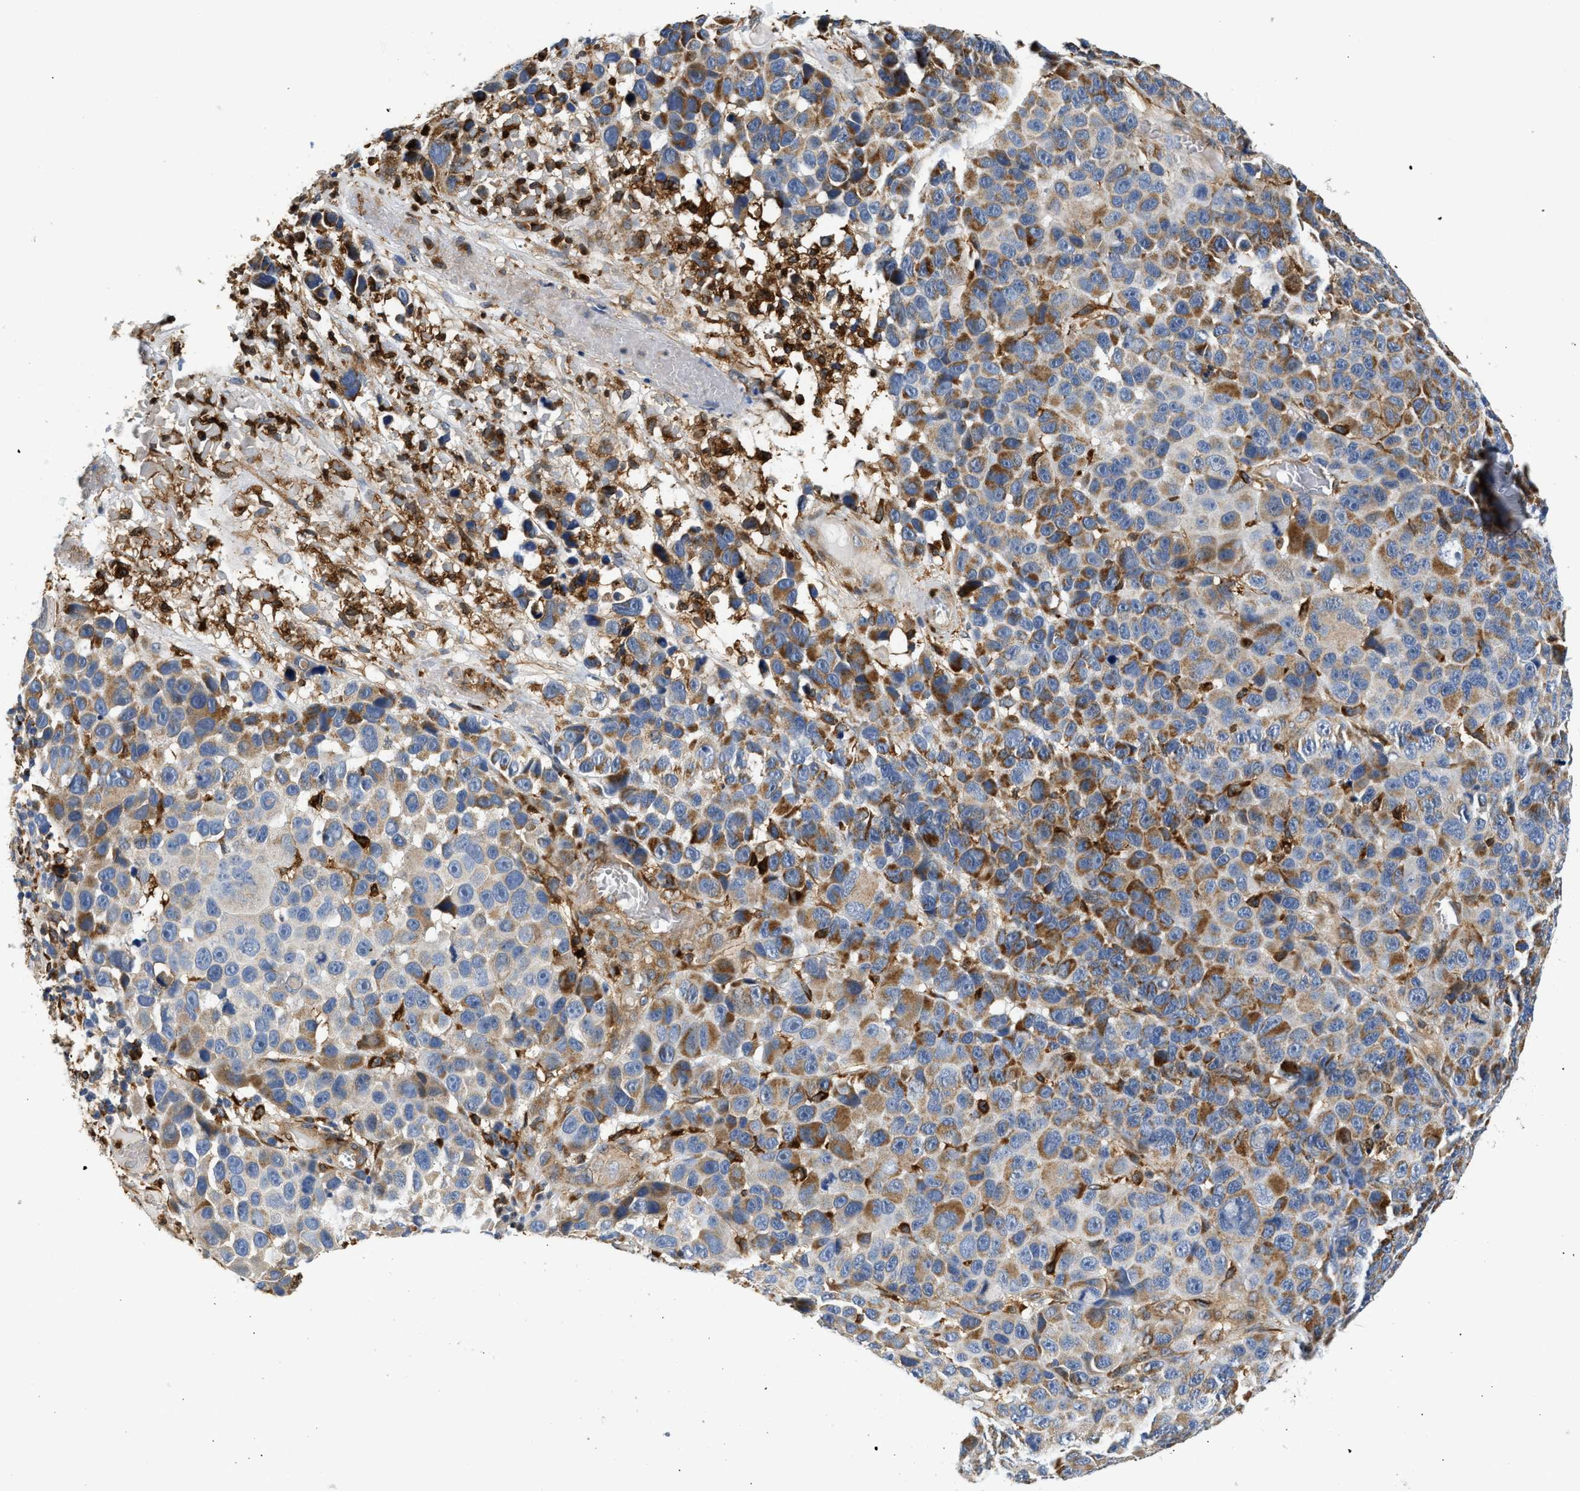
{"staining": {"intensity": "moderate", "quantity": "25%-75%", "location": "cytoplasmic/membranous"}, "tissue": "melanoma", "cell_type": "Tumor cells", "image_type": "cancer", "snomed": [{"axis": "morphology", "description": "Malignant melanoma, NOS"}, {"axis": "topography", "description": "Skin"}], "caption": "Protein expression analysis of malignant melanoma reveals moderate cytoplasmic/membranous expression in about 25%-75% of tumor cells. The staining was performed using DAB, with brown indicating positive protein expression. Nuclei are stained blue with hematoxylin.", "gene": "RAB31", "patient": {"sex": "male", "age": 53}}